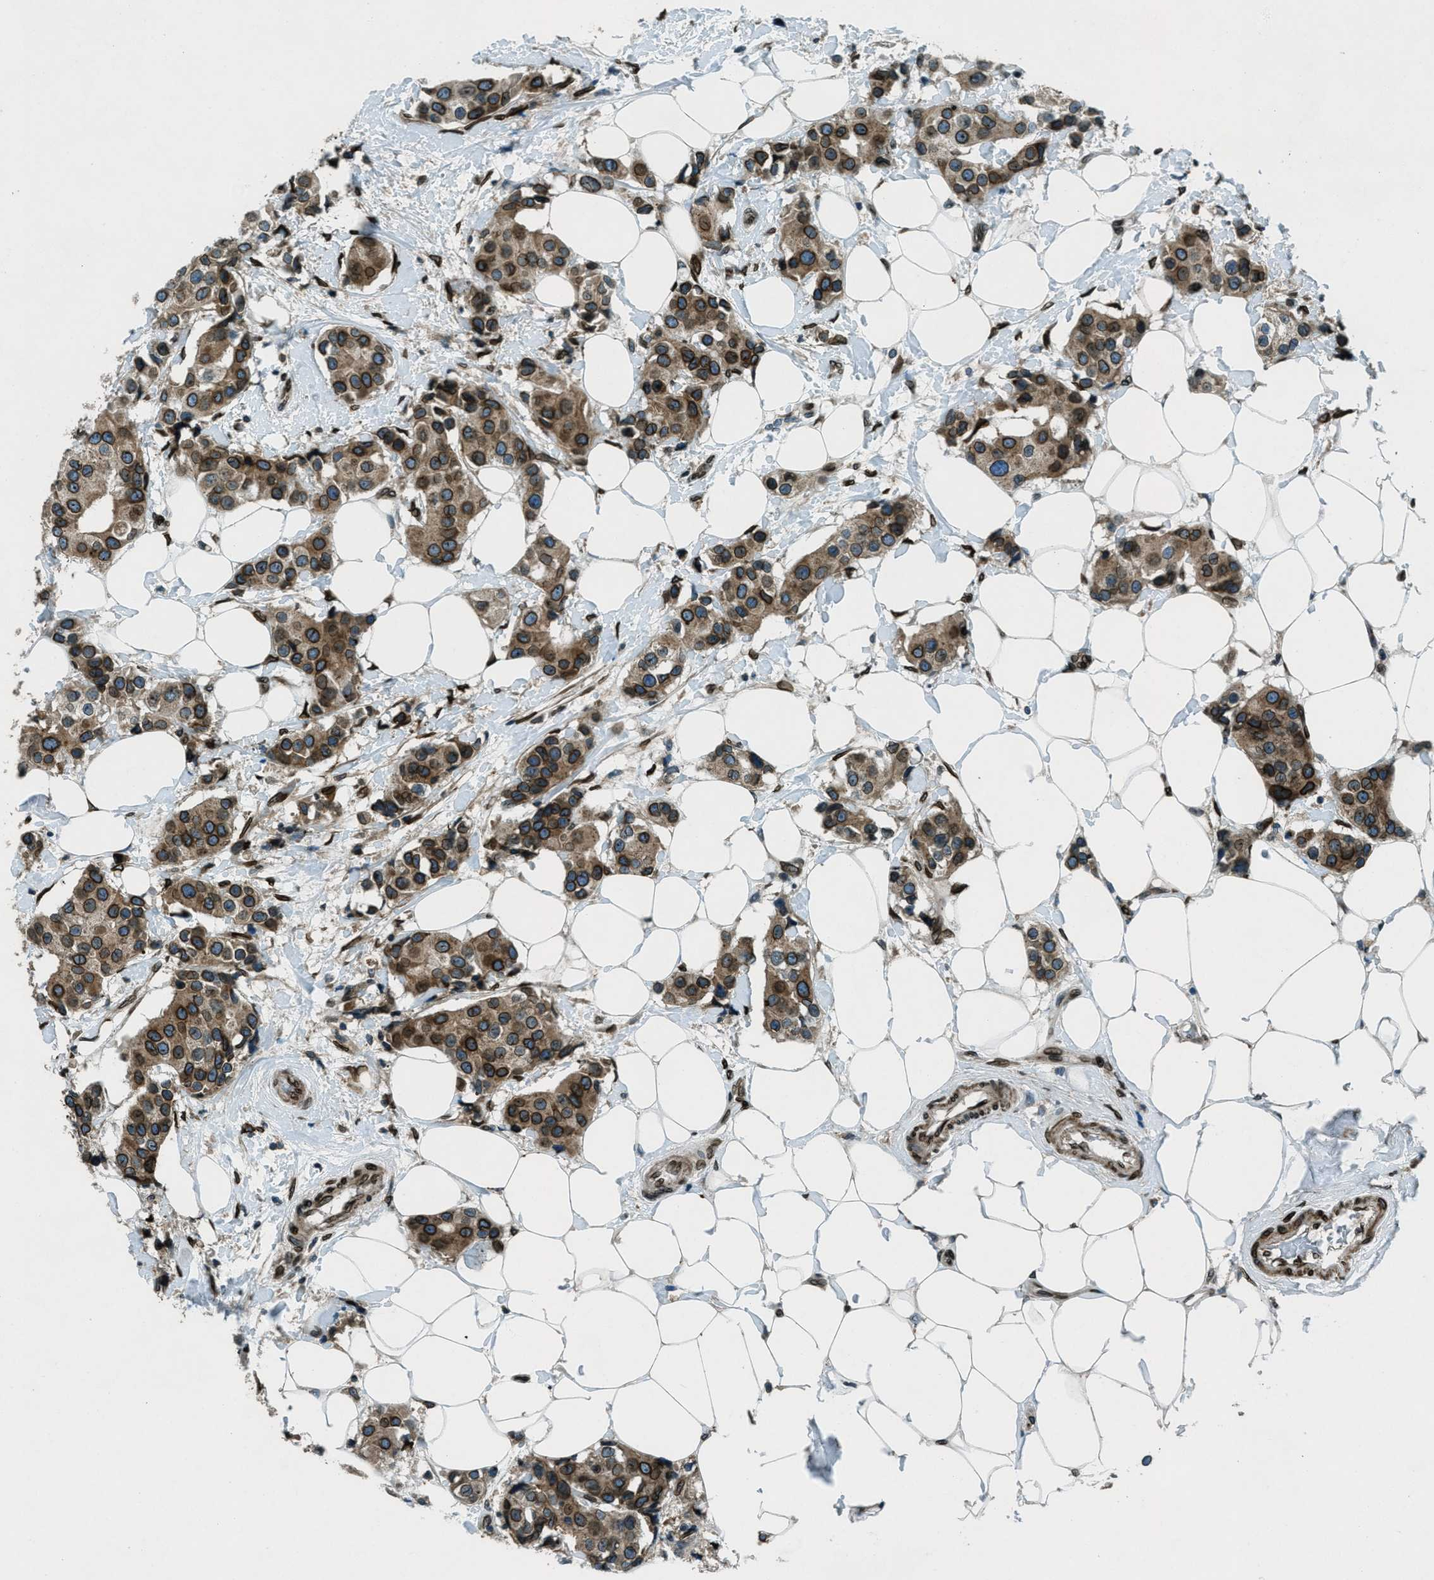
{"staining": {"intensity": "strong", "quantity": ">75%", "location": "cytoplasmic/membranous,nuclear"}, "tissue": "breast cancer", "cell_type": "Tumor cells", "image_type": "cancer", "snomed": [{"axis": "morphology", "description": "Normal tissue, NOS"}, {"axis": "morphology", "description": "Duct carcinoma"}, {"axis": "topography", "description": "Breast"}], "caption": "This histopathology image displays IHC staining of human breast cancer (infiltrating ductal carcinoma), with high strong cytoplasmic/membranous and nuclear expression in approximately >75% of tumor cells.", "gene": "LEMD2", "patient": {"sex": "female", "age": 39}}